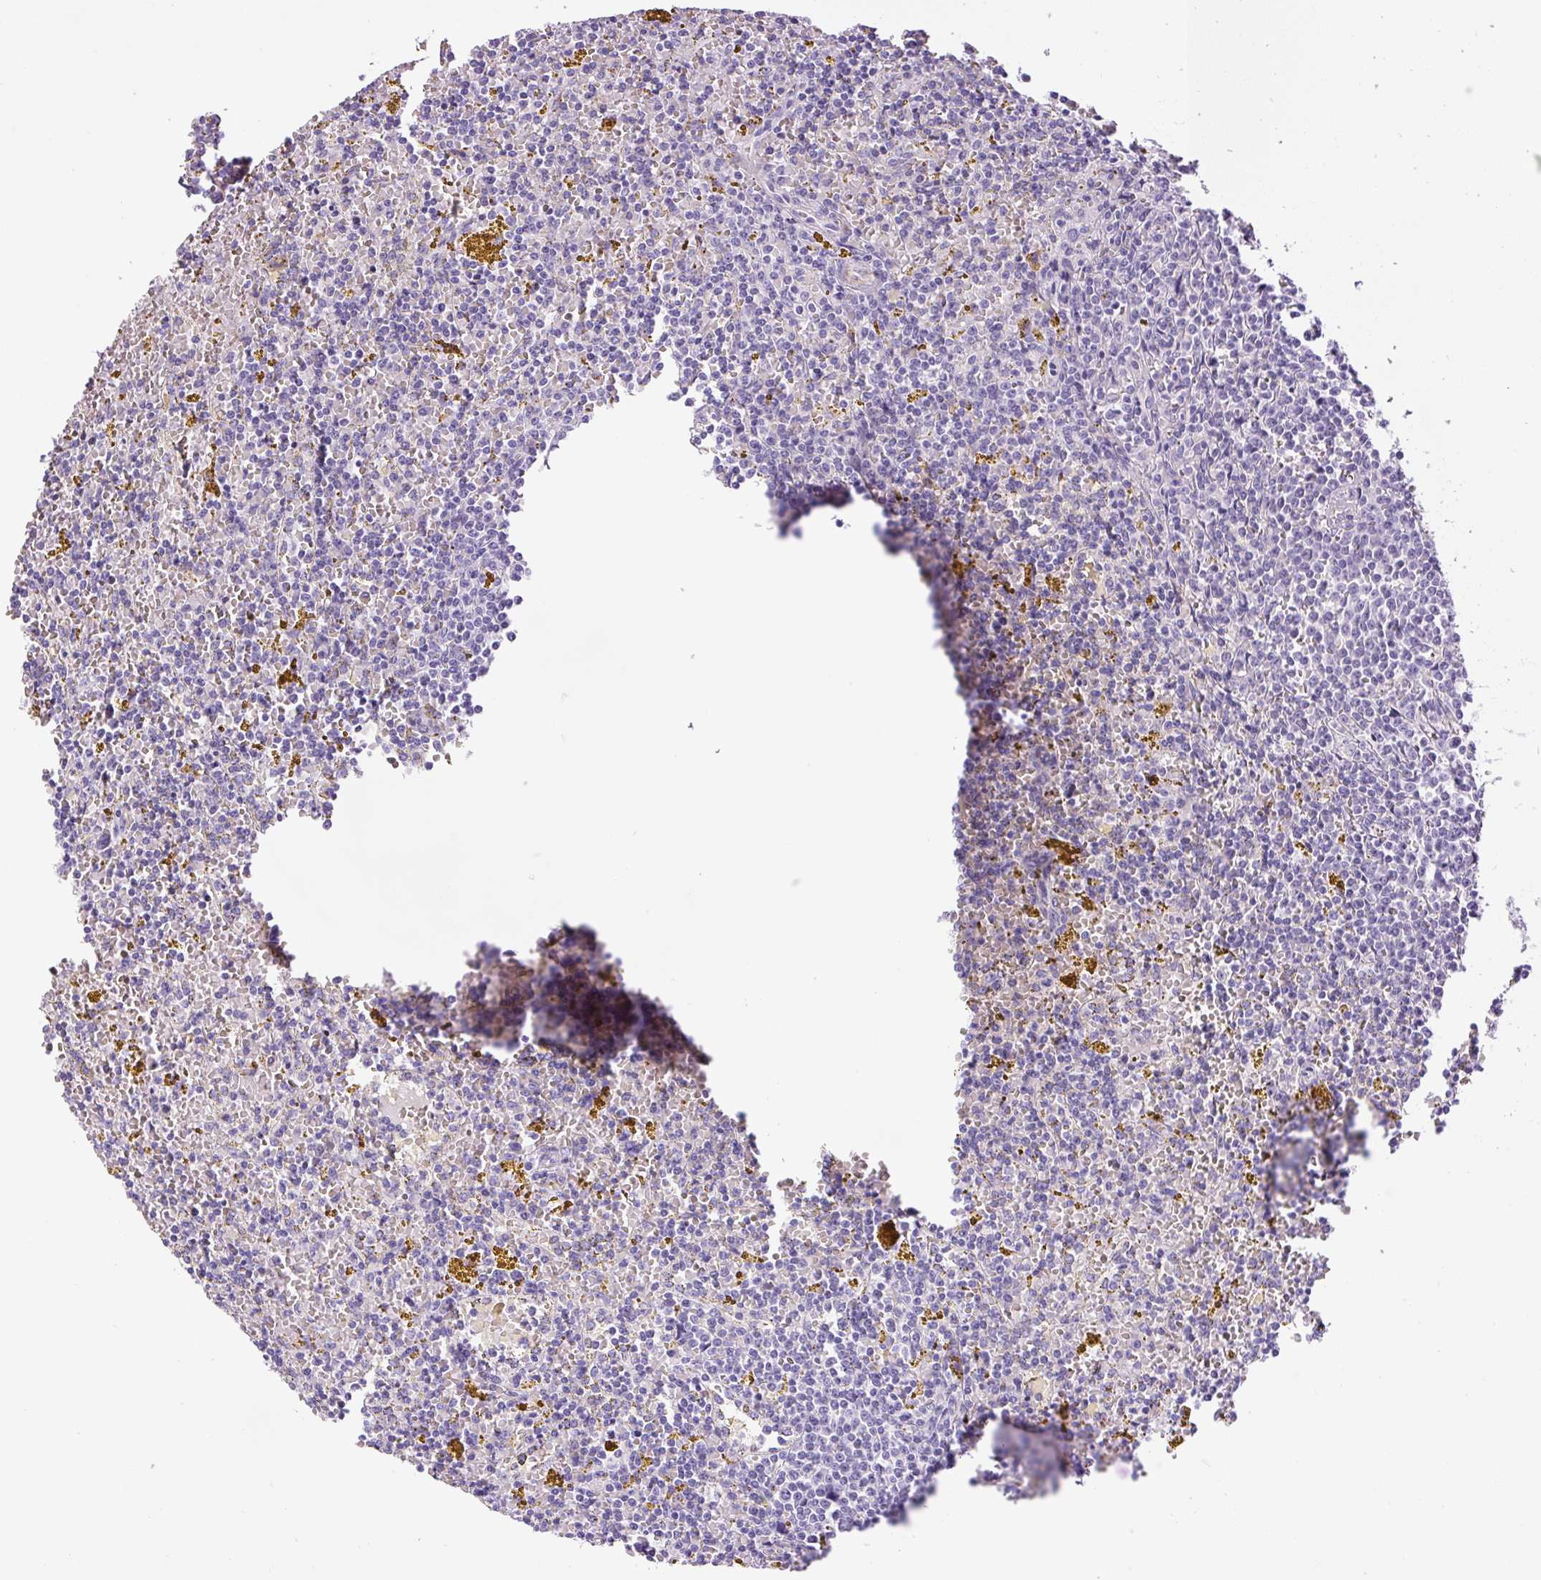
{"staining": {"intensity": "negative", "quantity": "none", "location": "none"}, "tissue": "lymphoma", "cell_type": "Tumor cells", "image_type": "cancer", "snomed": [{"axis": "morphology", "description": "Malignant lymphoma, non-Hodgkin's type, Low grade"}, {"axis": "topography", "description": "Spleen"}, {"axis": "topography", "description": "Lymph node"}], "caption": "This is a image of immunohistochemistry (IHC) staining of malignant lymphoma, non-Hodgkin's type (low-grade), which shows no positivity in tumor cells. The staining is performed using DAB brown chromogen with nuclei counter-stained in using hematoxylin.", "gene": "RSPO4", "patient": {"sex": "female", "age": 66}}